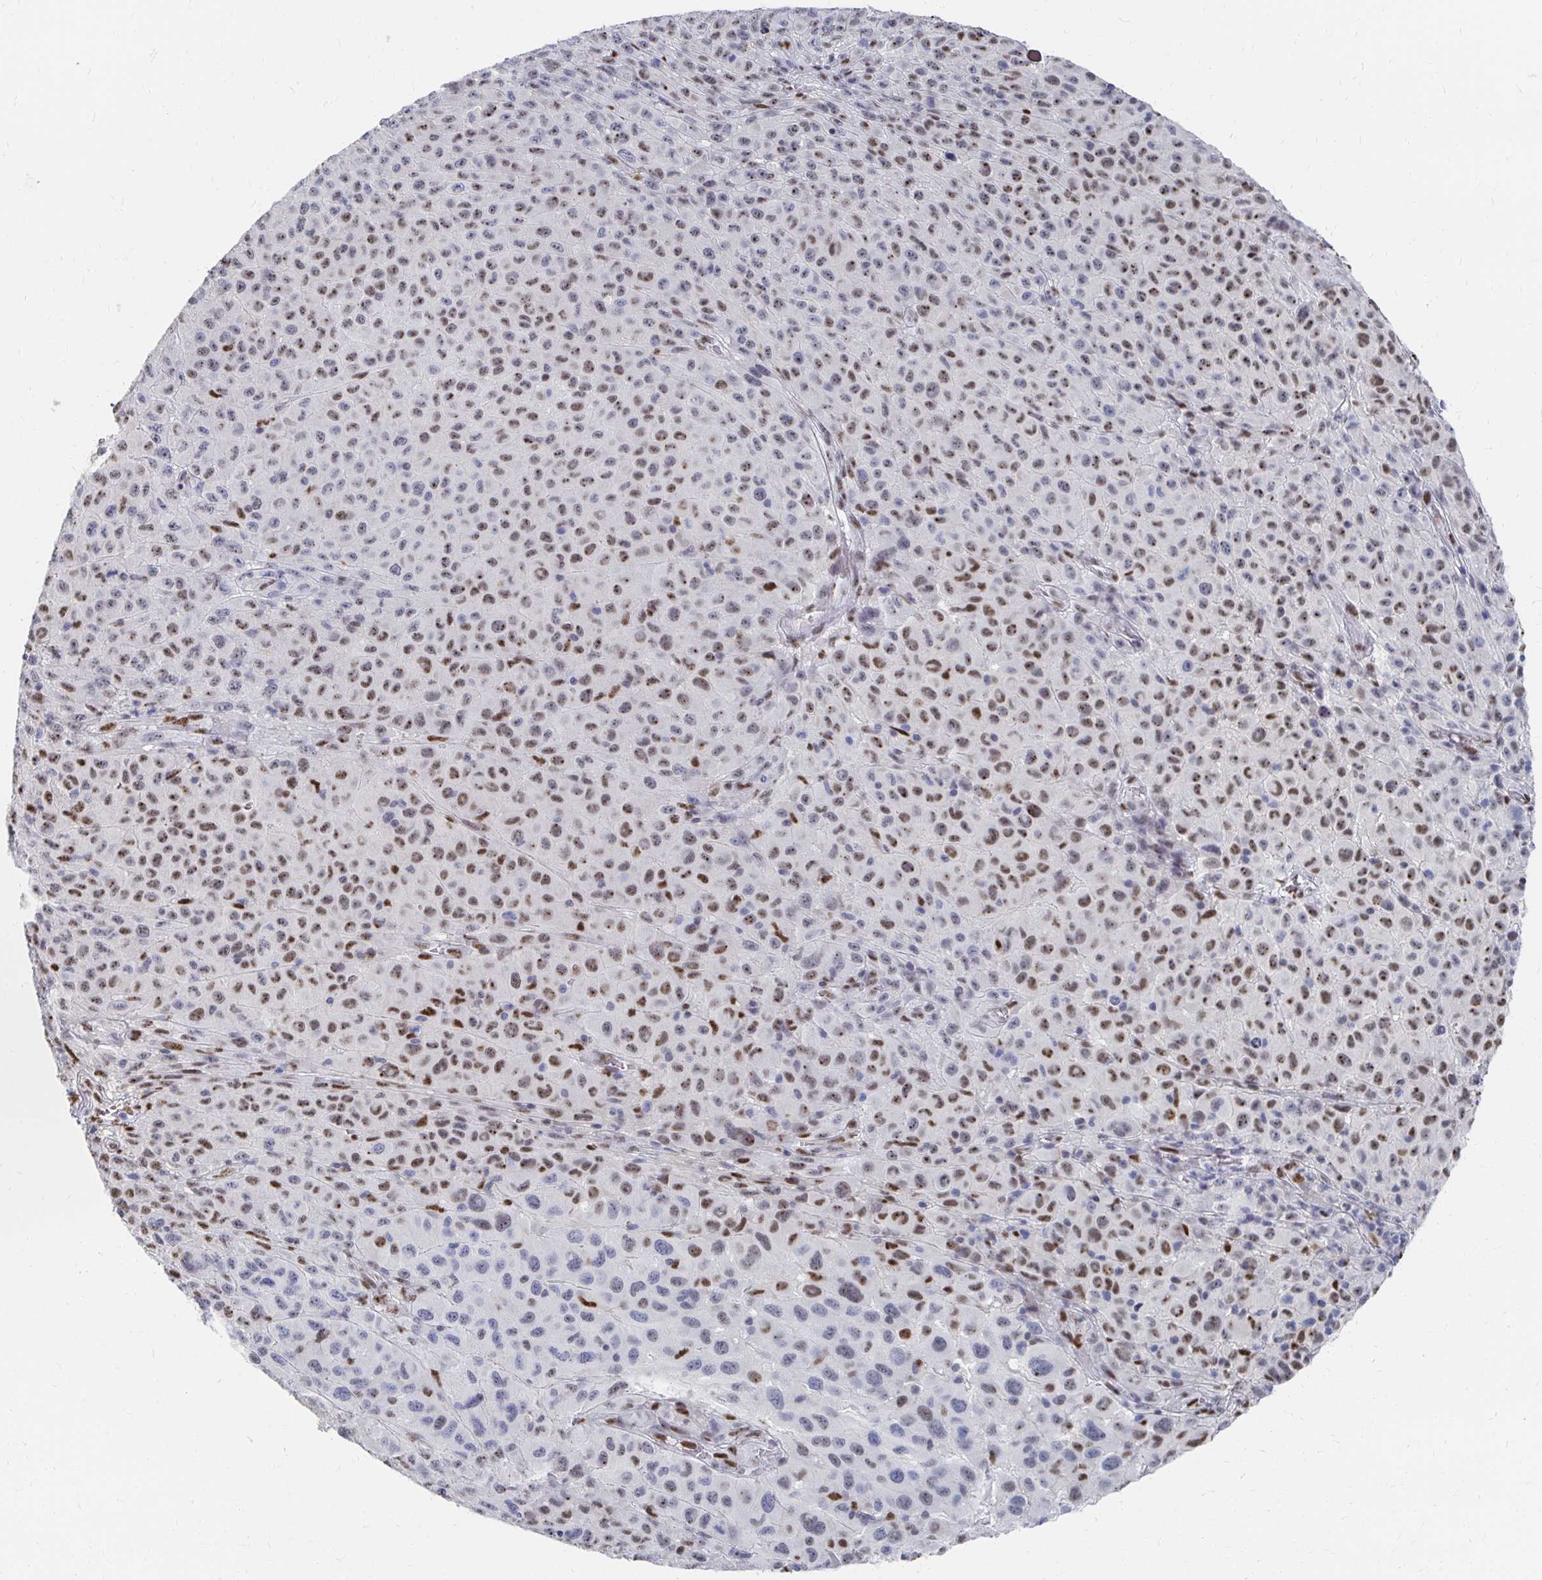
{"staining": {"intensity": "moderate", "quantity": "25%-75%", "location": "nuclear"}, "tissue": "melanoma", "cell_type": "Tumor cells", "image_type": "cancer", "snomed": [{"axis": "morphology", "description": "Malignant melanoma, NOS"}, {"axis": "topography", "description": "Skin"}], "caption": "IHC (DAB) staining of malignant melanoma demonstrates moderate nuclear protein expression in about 25%-75% of tumor cells. (Stains: DAB in brown, nuclei in blue, Microscopy: brightfield microscopy at high magnification).", "gene": "CLIC3", "patient": {"sex": "male", "age": 73}}